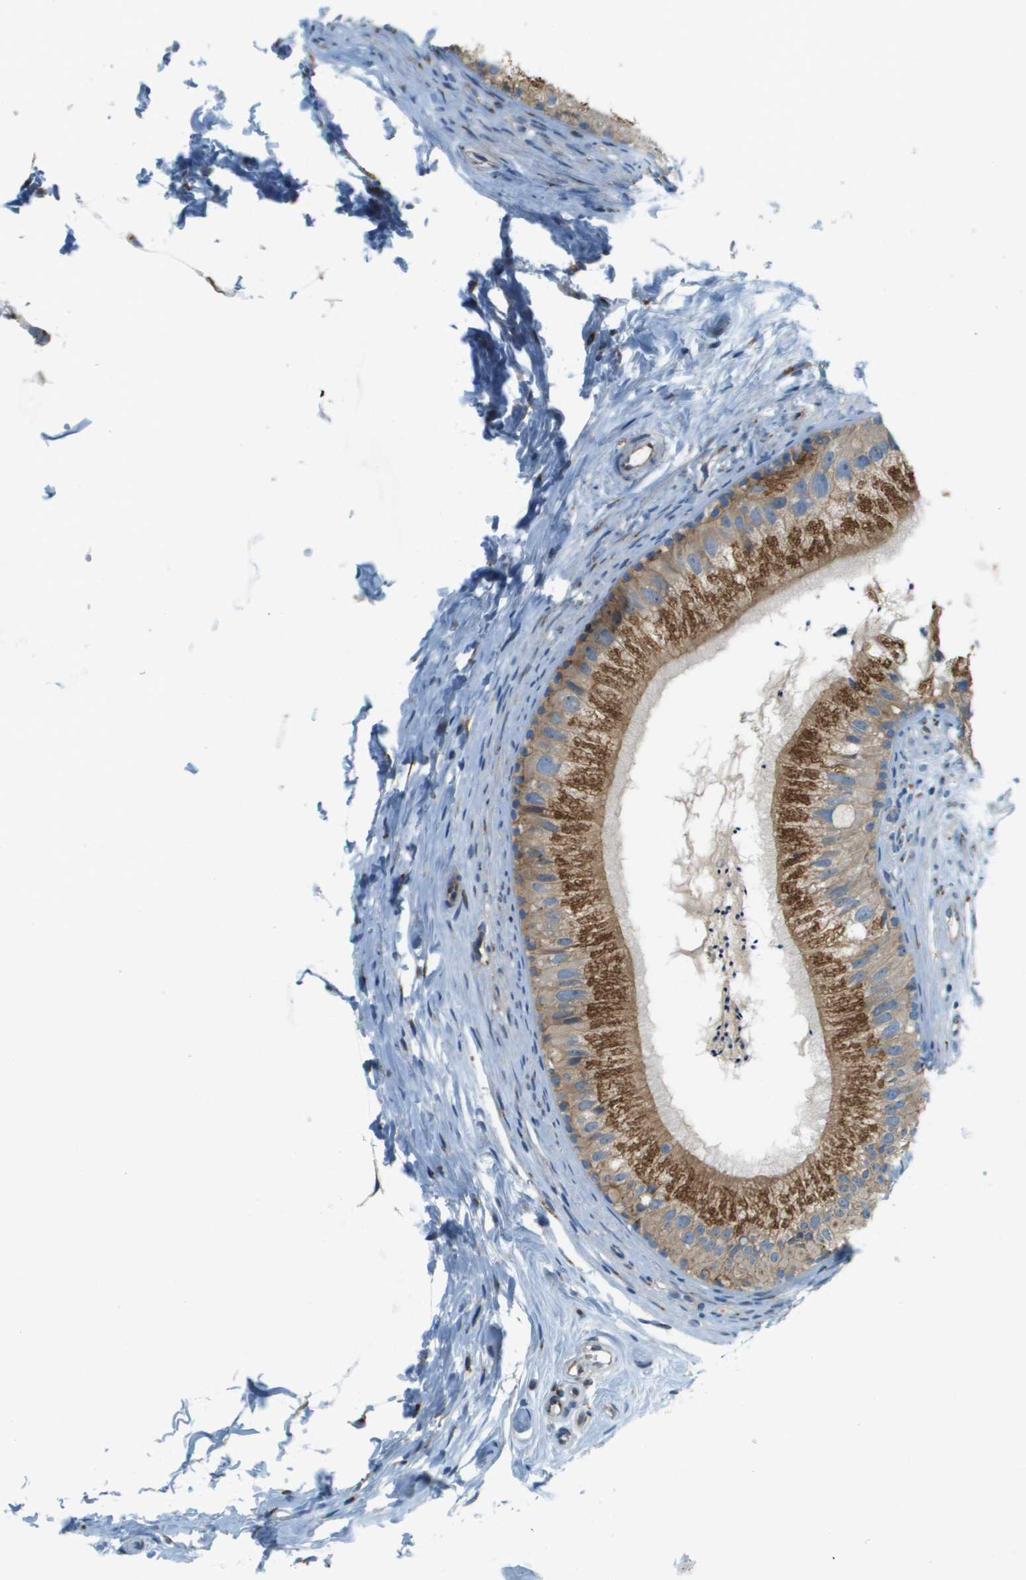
{"staining": {"intensity": "moderate", "quantity": ">75%", "location": "cytoplasmic/membranous"}, "tissue": "epididymis", "cell_type": "Glandular cells", "image_type": "normal", "snomed": [{"axis": "morphology", "description": "Normal tissue, NOS"}, {"axis": "topography", "description": "Epididymis"}], "caption": "Protein positivity by immunohistochemistry (IHC) demonstrates moderate cytoplasmic/membranous expression in approximately >75% of glandular cells in benign epididymis.", "gene": "ACBD3", "patient": {"sex": "male", "age": 56}}